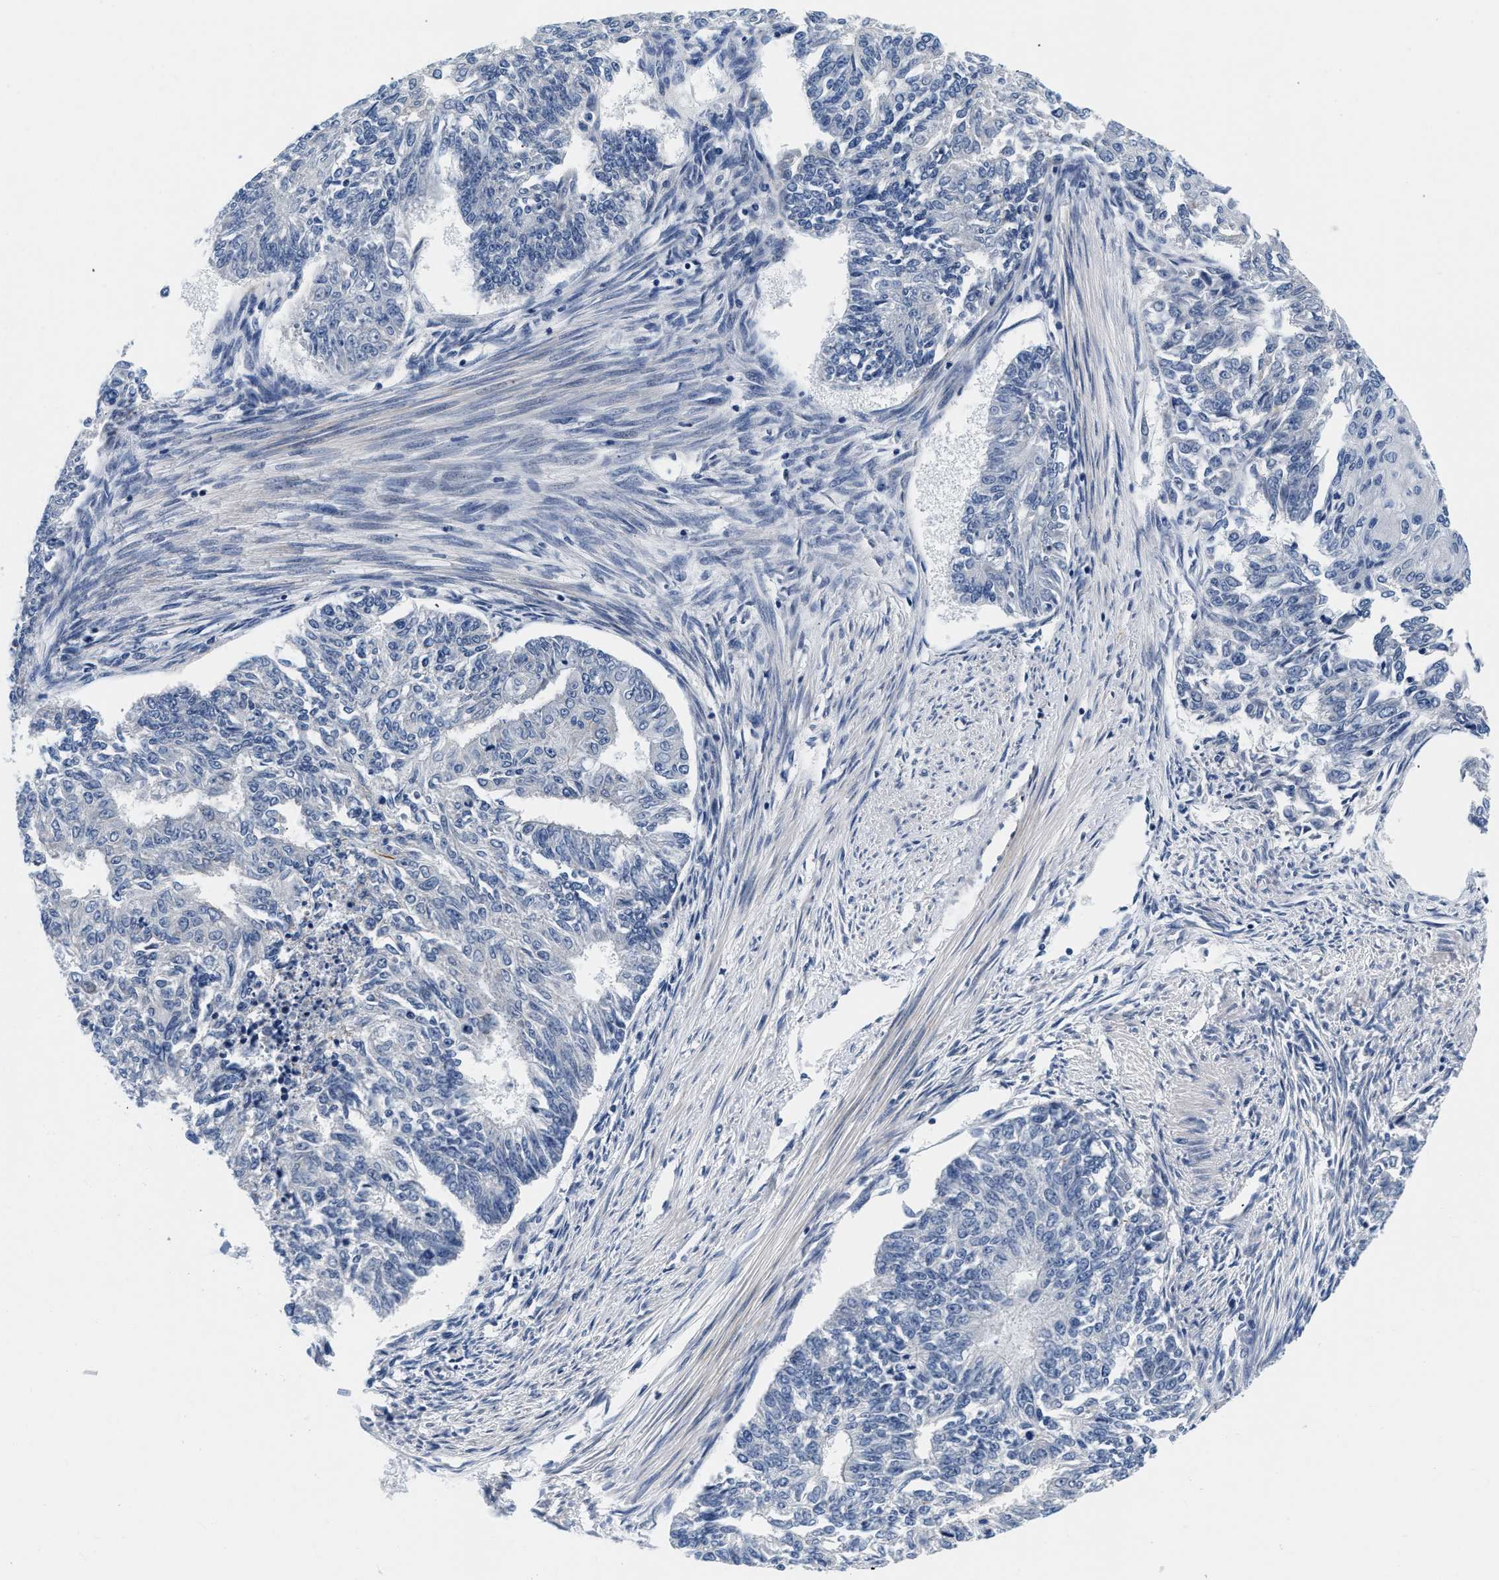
{"staining": {"intensity": "negative", "quantity": "none", "location": "none"}, "tissue": "endometrial cancer", "cell_type": "Tumor cells", "image_type": "cancer", "snomed": [{"axis": "morphology", "description": "Adenocarcinoma, NOS"}, {"axis": "topography", "description": "Endometrium"}], "caption": "High magnification brightfield microscopy of endometrial cancer stained with DAB (brown) and counterstained with hematoxylin (blue): tumor cells show no significant expression.", "gene": "PDP1", "patient": {"sex": "female", "age": 32}}